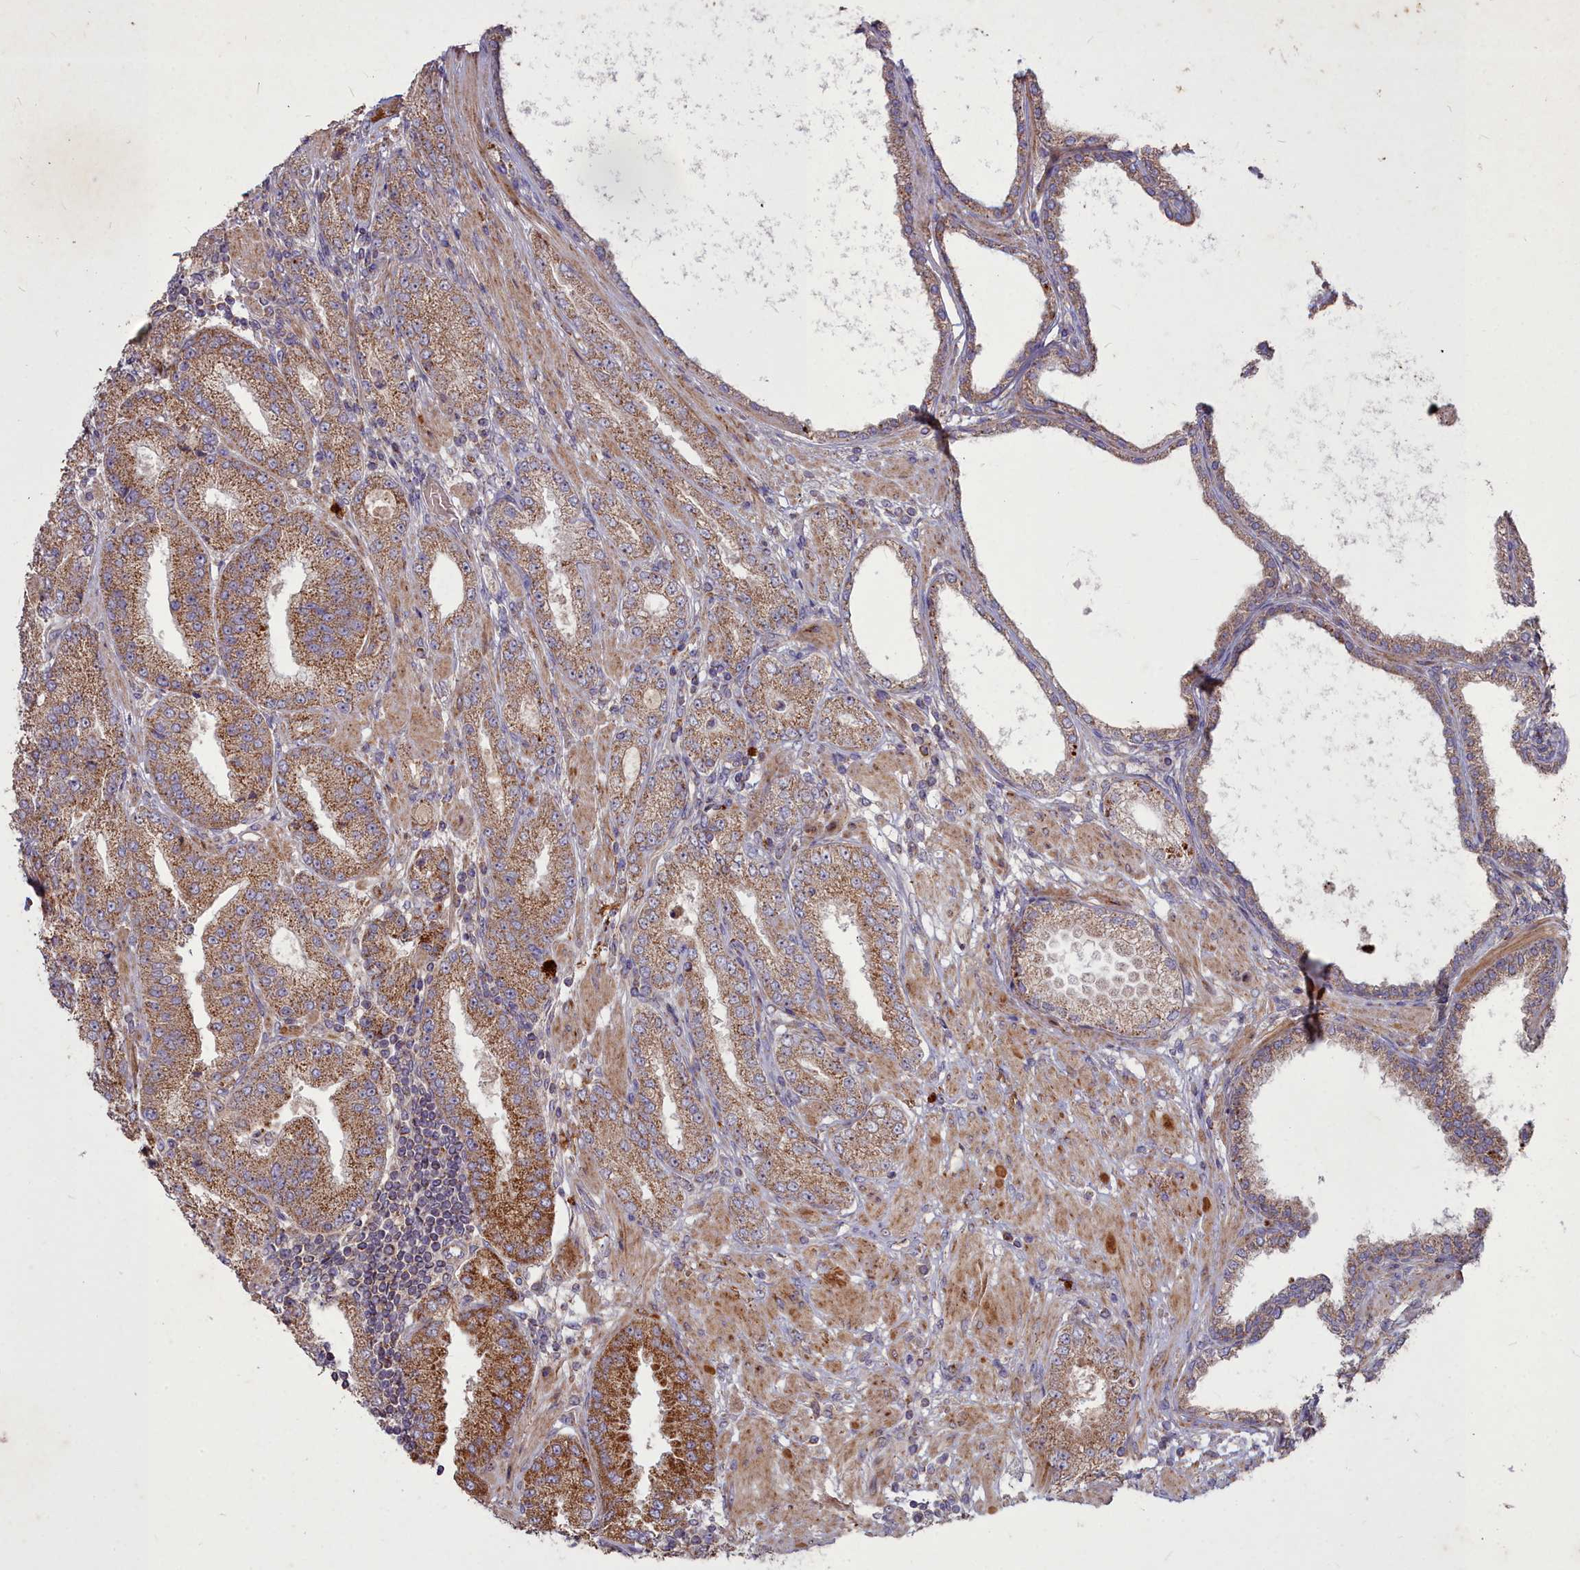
{"staining": {"intensity": "moderate", "quantity": ">75%", "location": "cytoplasmic/membranous"}, "tissue": "prostate cancer", "cell_type": "Tumor cells", "image_type": "cancer", "snomed": [{"axis": "morphology", "description": "Adenocarcinoma, High grade"}, {"axis": "topography", "description": "Prostate"}], "caption": "The micrograph shows a brown stain indicating the presence of a protein in the cytoplasmic/membranous of tumor cells in high-grade adenocarcinoma (prostate).", "gene": "COX11", "patient": {"sex": "male", "age": 71}}